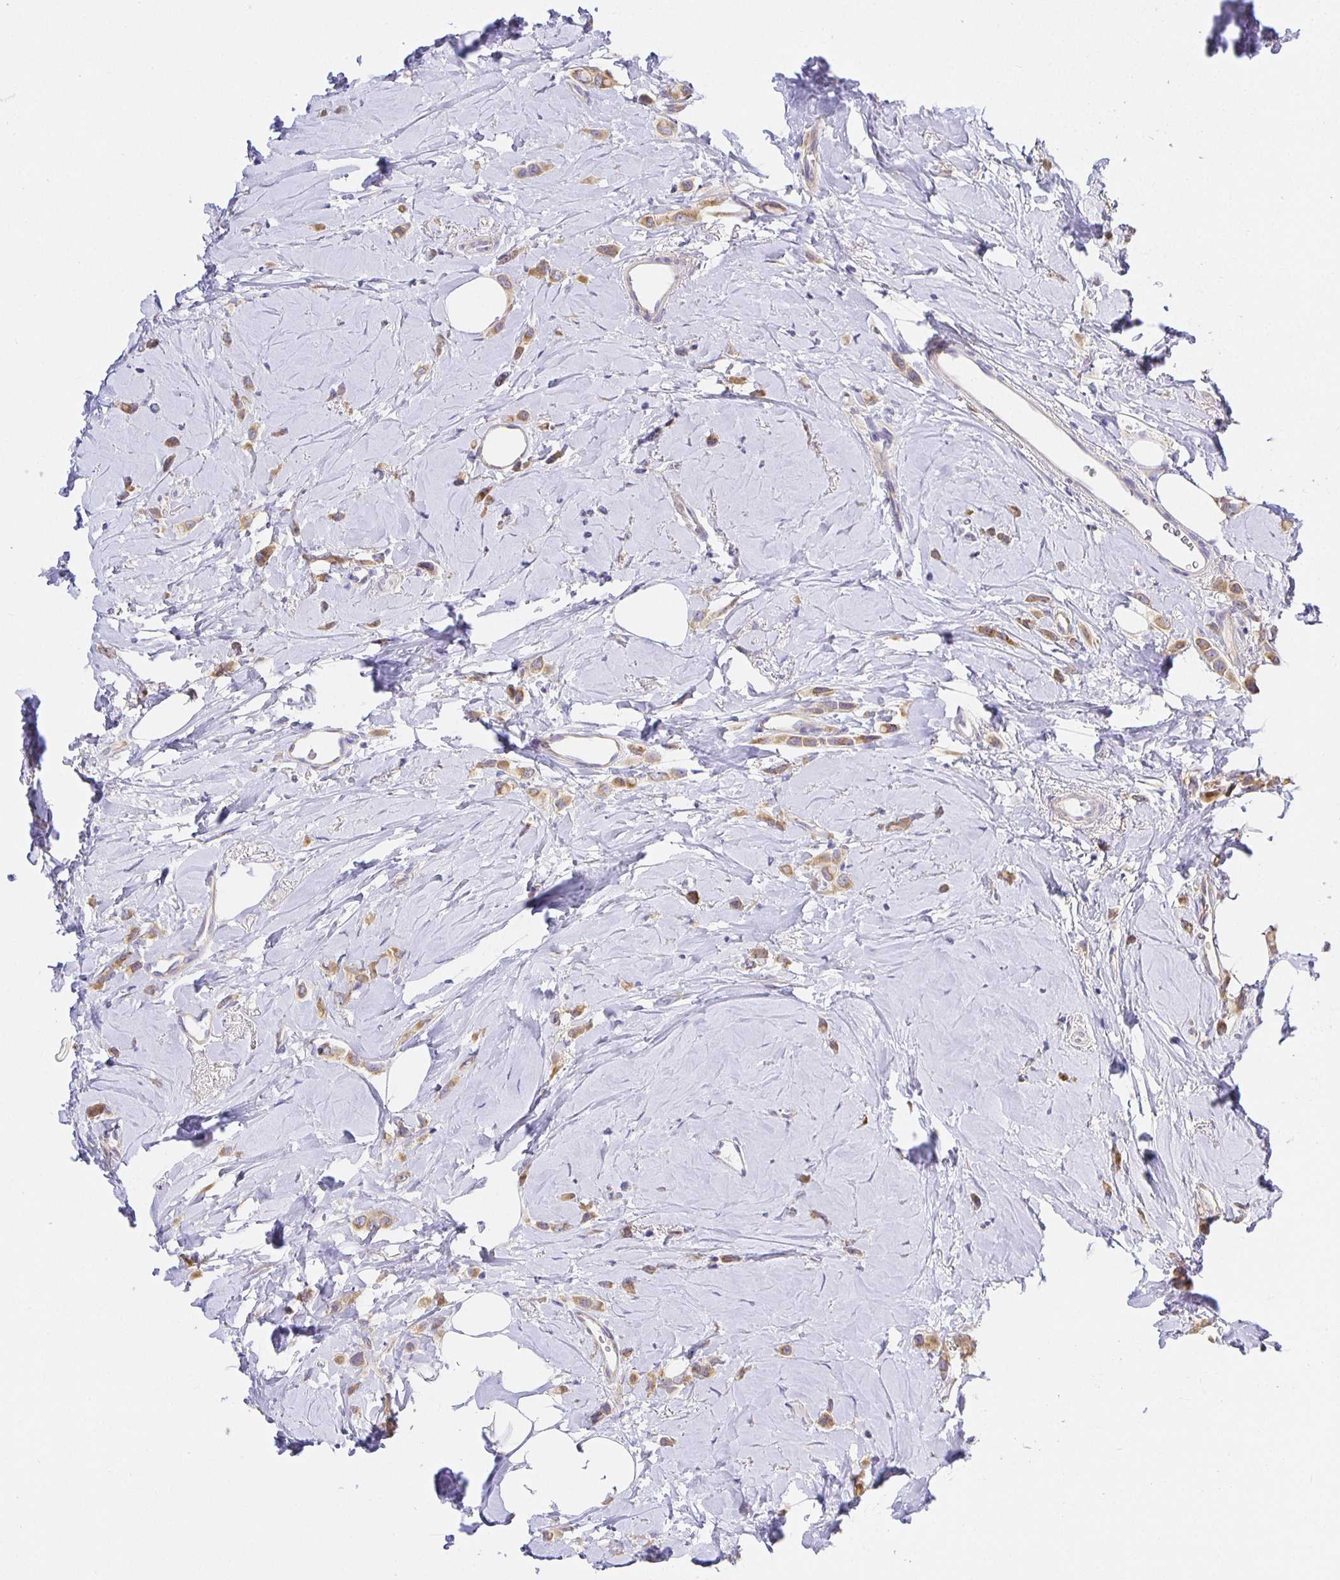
{"staining": {"intensity": "moderate", "quantity": ">75%", "location": "cytoplasmic/membranous"}, "tissue": "breast cancer", "cell_type": "Tumor cells", "image_type": "cancer", "snomed": [{"axis": "morphology", "description": "Lobular carcinoma"}, {"axis": "topography", "description": "Breast"}], "caption": "Breast cancer was stained to show a protein in brown. There is medium levels of moderate cytoplasmic/membranous positivity in about >75% of tumor cells.", "gene": "OPALIN", "patient": {"sex": "female", "age": 66}}